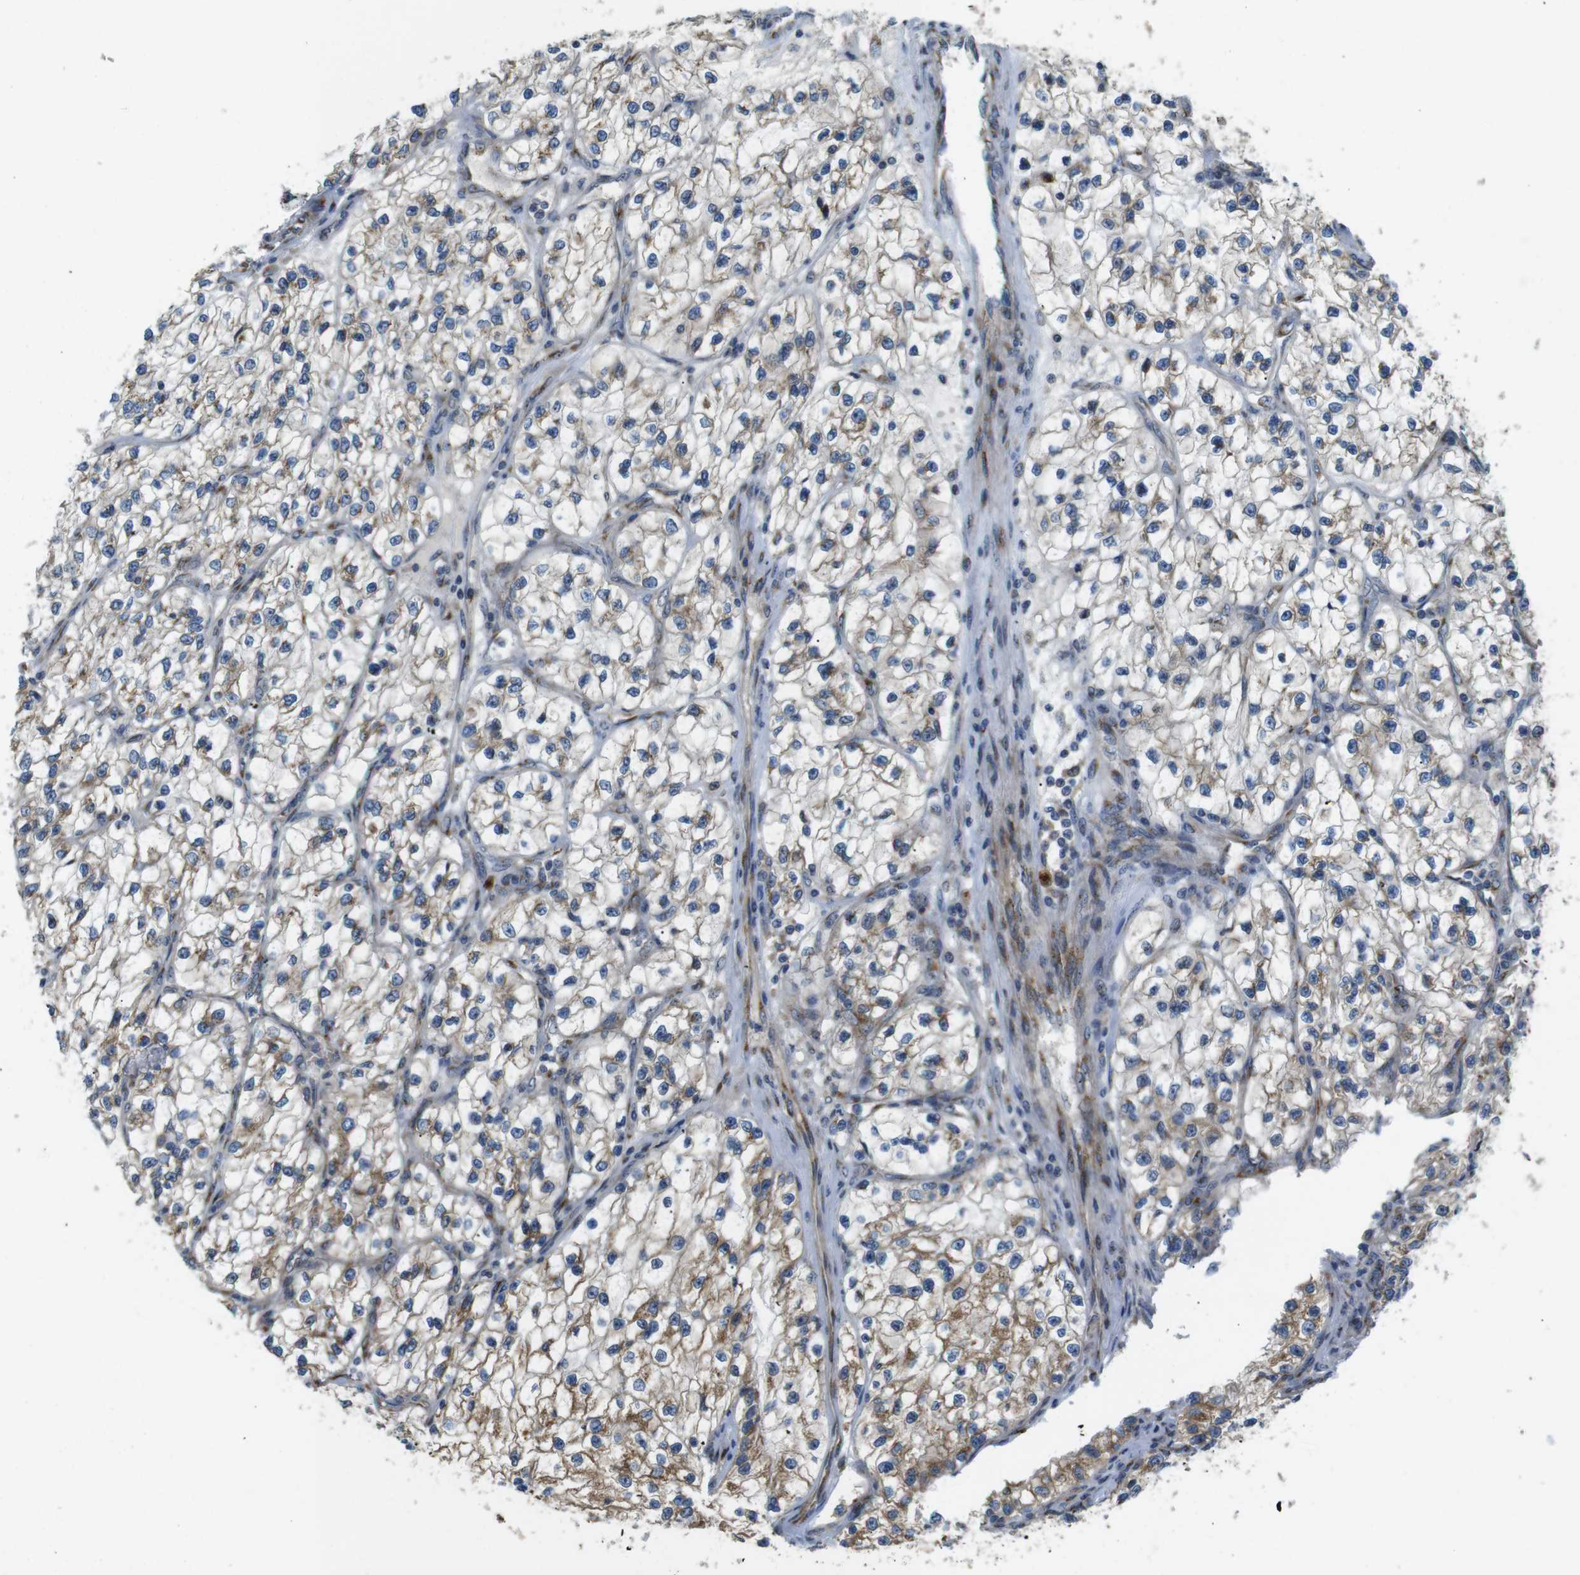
{"staining": {"intensity": "moderate", "quantity": "25%-75%", "location": "cytoplasmic/membranous"}, "tissue": "renal cancer", "cell_type": "Tumor cells", "image_type": "cancer", "snomed": [{"axis": "morphology", "description": "Adenocarcinoma, NOS"}, {"axis": "topography", "description": "Kidney"}], "caption": "DAB (3,3'-diaminobenzidine) immunohistochemical staining of renal adenocarcinoma exhibits moderate cytoplasmic/membranous protein positivity in about 25%-75% of tumor cells. (DAB IHC, brown staining for protein, blue staining for nuclei).", "gene": "TMEM143", "patient": {"sex": "female", "age": 57}}